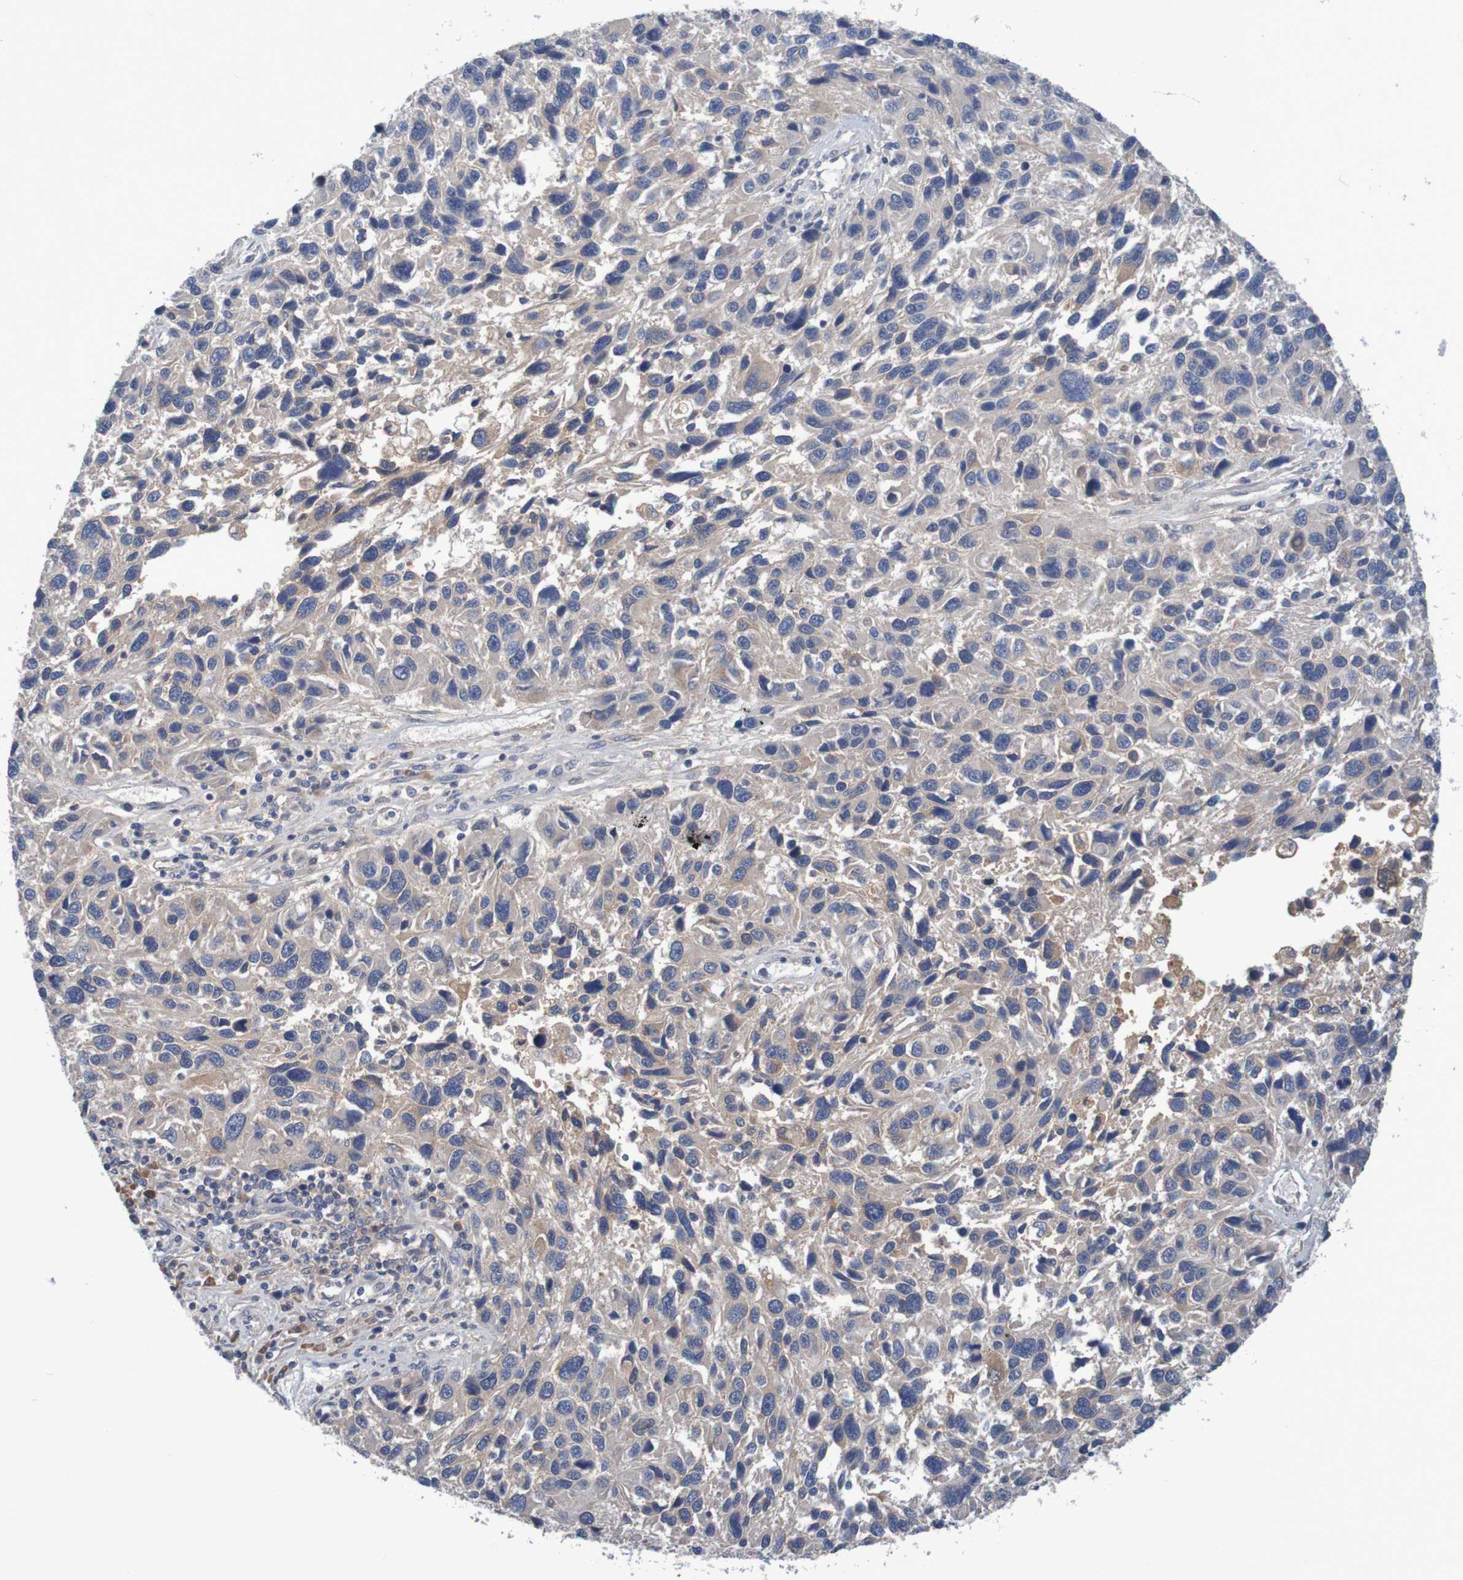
{"staining": {"intensity": "moderate", "quantity": "<25%", "location": "cytoplasmic/membranous"}, "tissue": "melanoma", "cell_type": "Tumor cells", "image_type": "cancer", "snomed": [{"axis": "morphology", "description": "Malignant melanoma, NOS"}, {"axis": "topography", "description": "Skin"}], "caption": "Melanoma stained with DAB IHC displays low levels of moderate cytoplasmic/membranous expression in approximately <25% of tumor cells.", "gene": "LTA", "patient": {"sex": "male", "age": 53}}